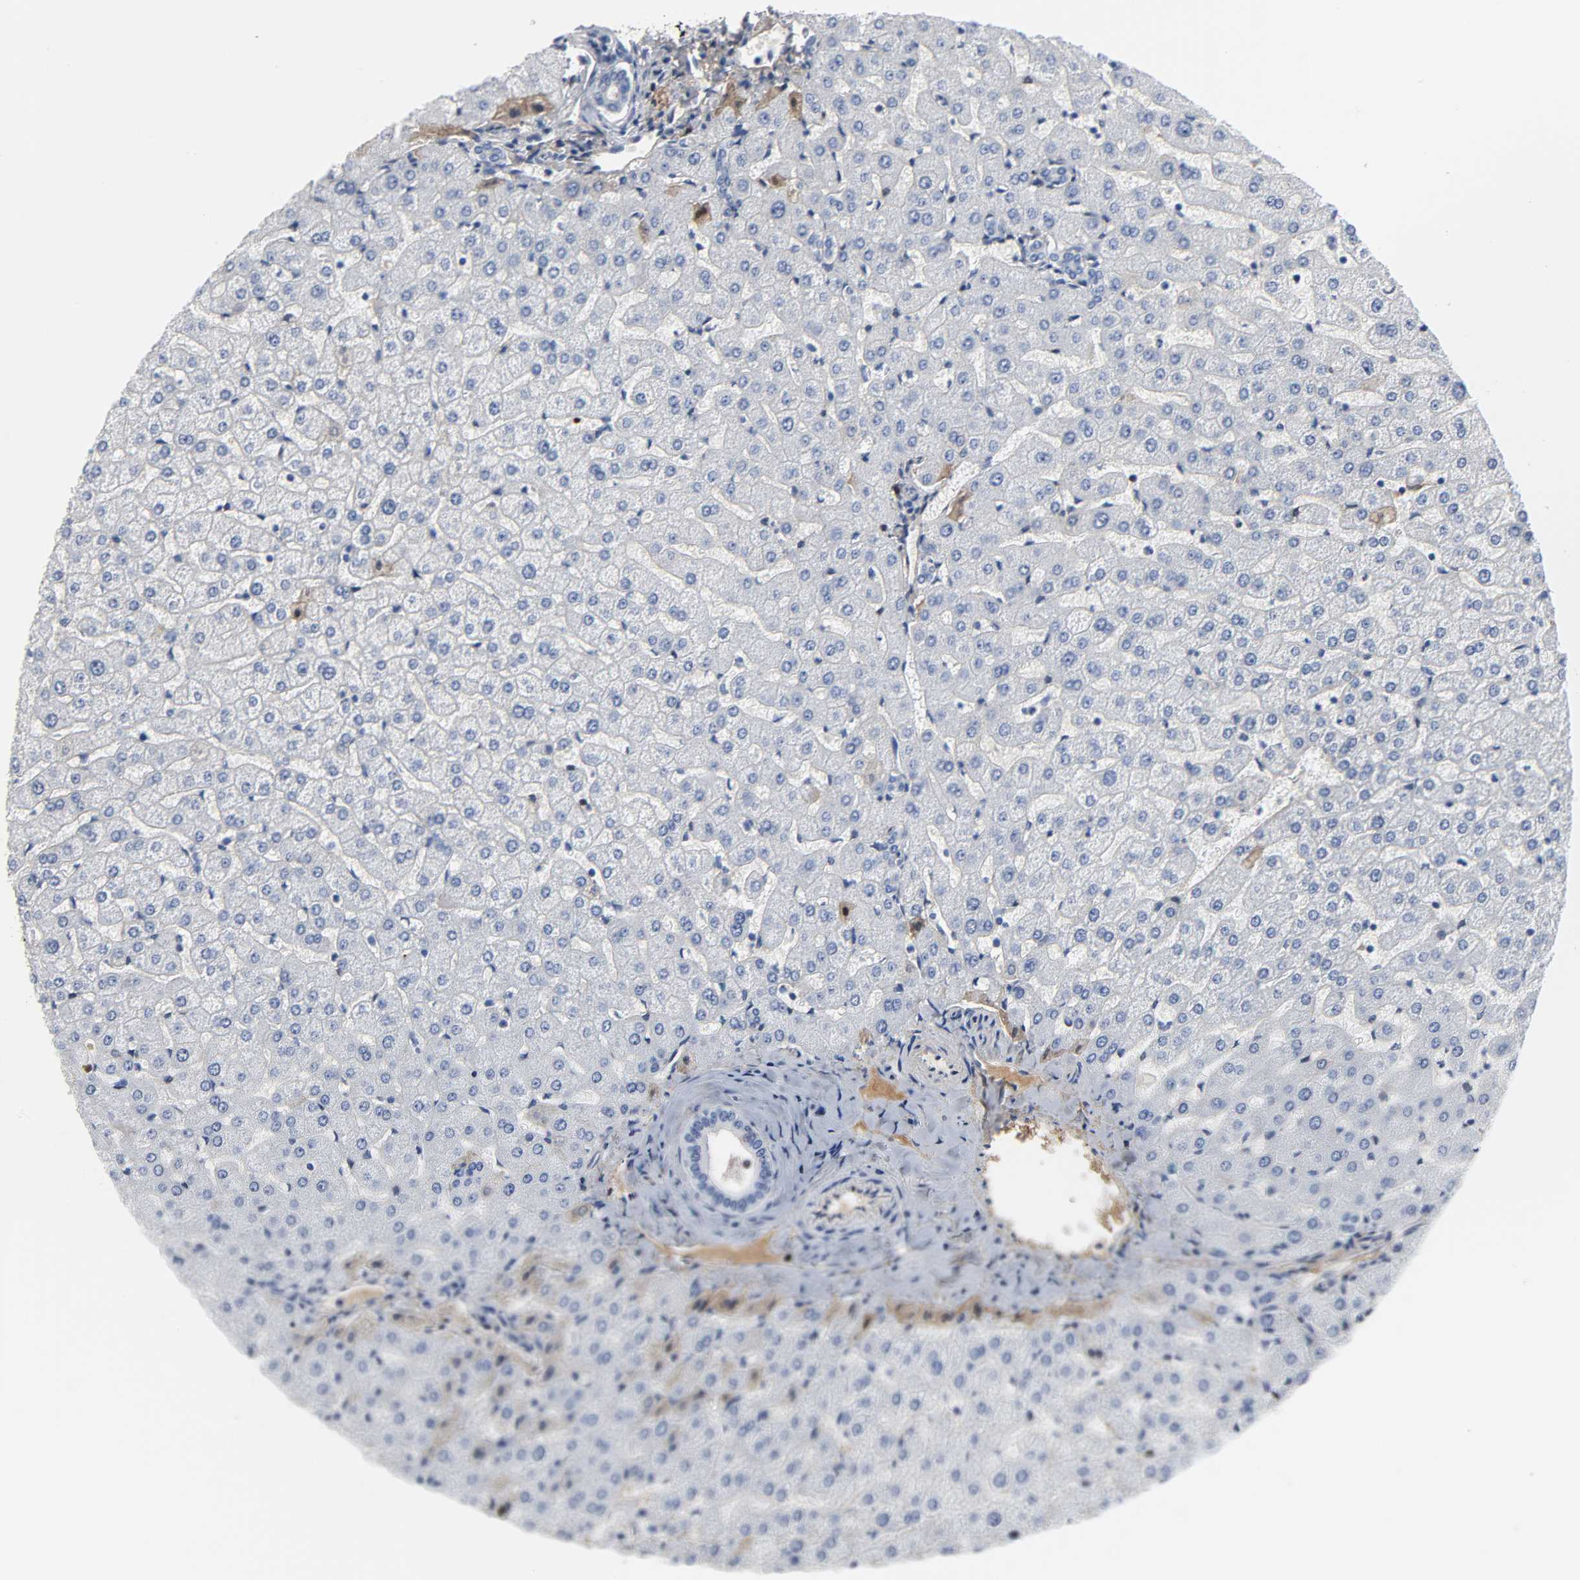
{"staining": {"intensity": "negative", "quantity": "none", "location": "none"}, "tissue": "liver", "cell_type": "Cholangiocytes", "image_type": "normal", "snomed": [{"axis": "morphology", "description": "Normal tissue, NOS"}, {"axis": "morphology", "description": "Fibrosis, NOS"}, {"axis": "topography", "description": "Liver"}], "caption": "A photomicrograph of liver stained for a protein reveals no brown staining in cholangiocytes.", "gene": "FBLN1", "patient": {"sex": "female", "age": 29}}